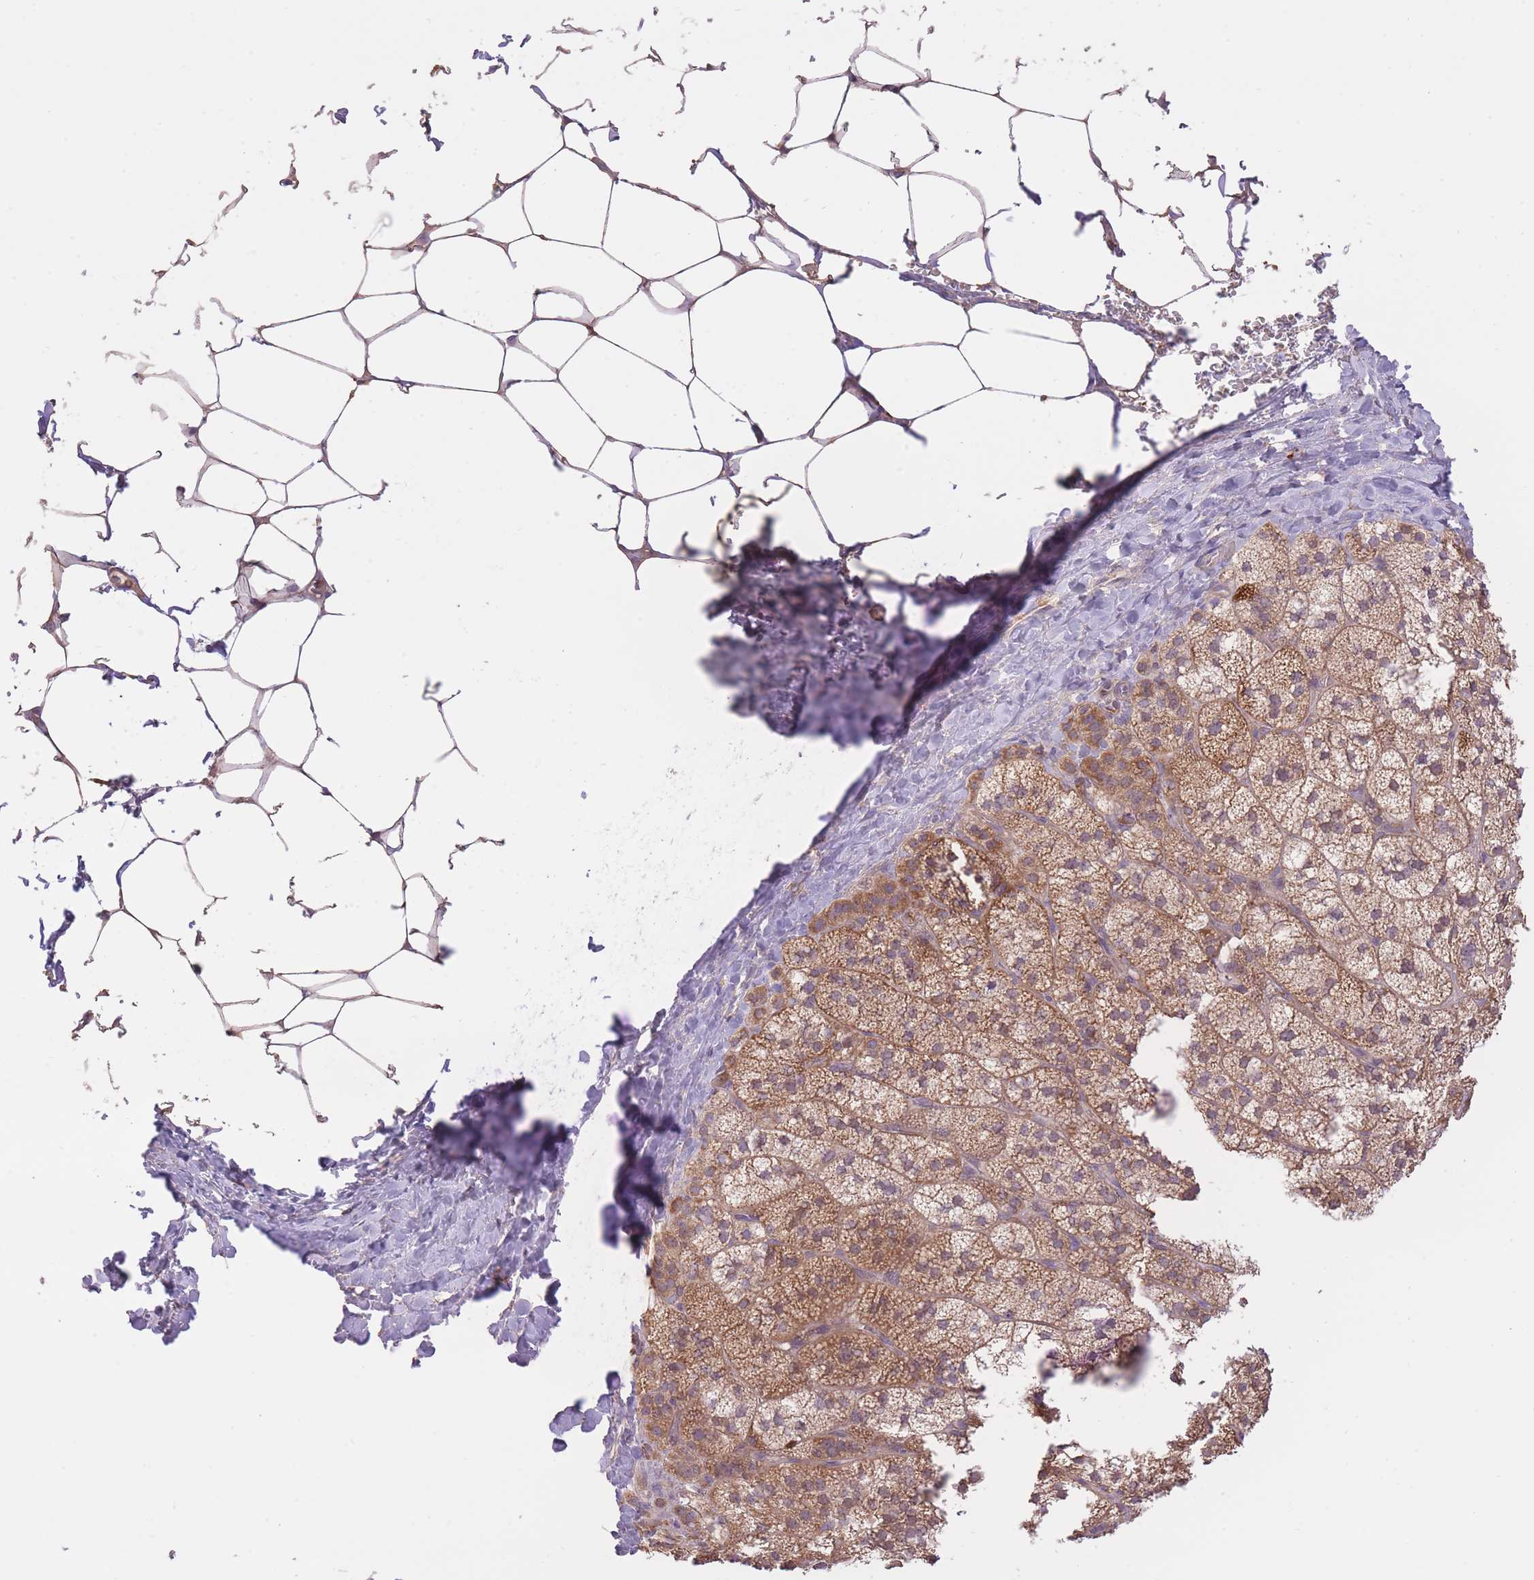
{"staining": {"intensity": "moderate", "quantity": "25%-75%", "location": "cytoplasmic/membranous"}, "tissue": "adrenal gland", "cell_type": "Glandular cells", "image_type": "normal", "snomed": [{"axis": "morphology", "description": "Normal tissue, NOS"}, {"axis": "topography", "description": "Adrenal gland"}], "caption": "Immunohistochemical staining of benign adrenal gland demonstrates 25%-75% levels of moderate cytoplasmic/membranous protein positivity in about 25%-75% of glandular cells.", "gene": "PREP", "patient": {"sex": "female", "age": 58}}